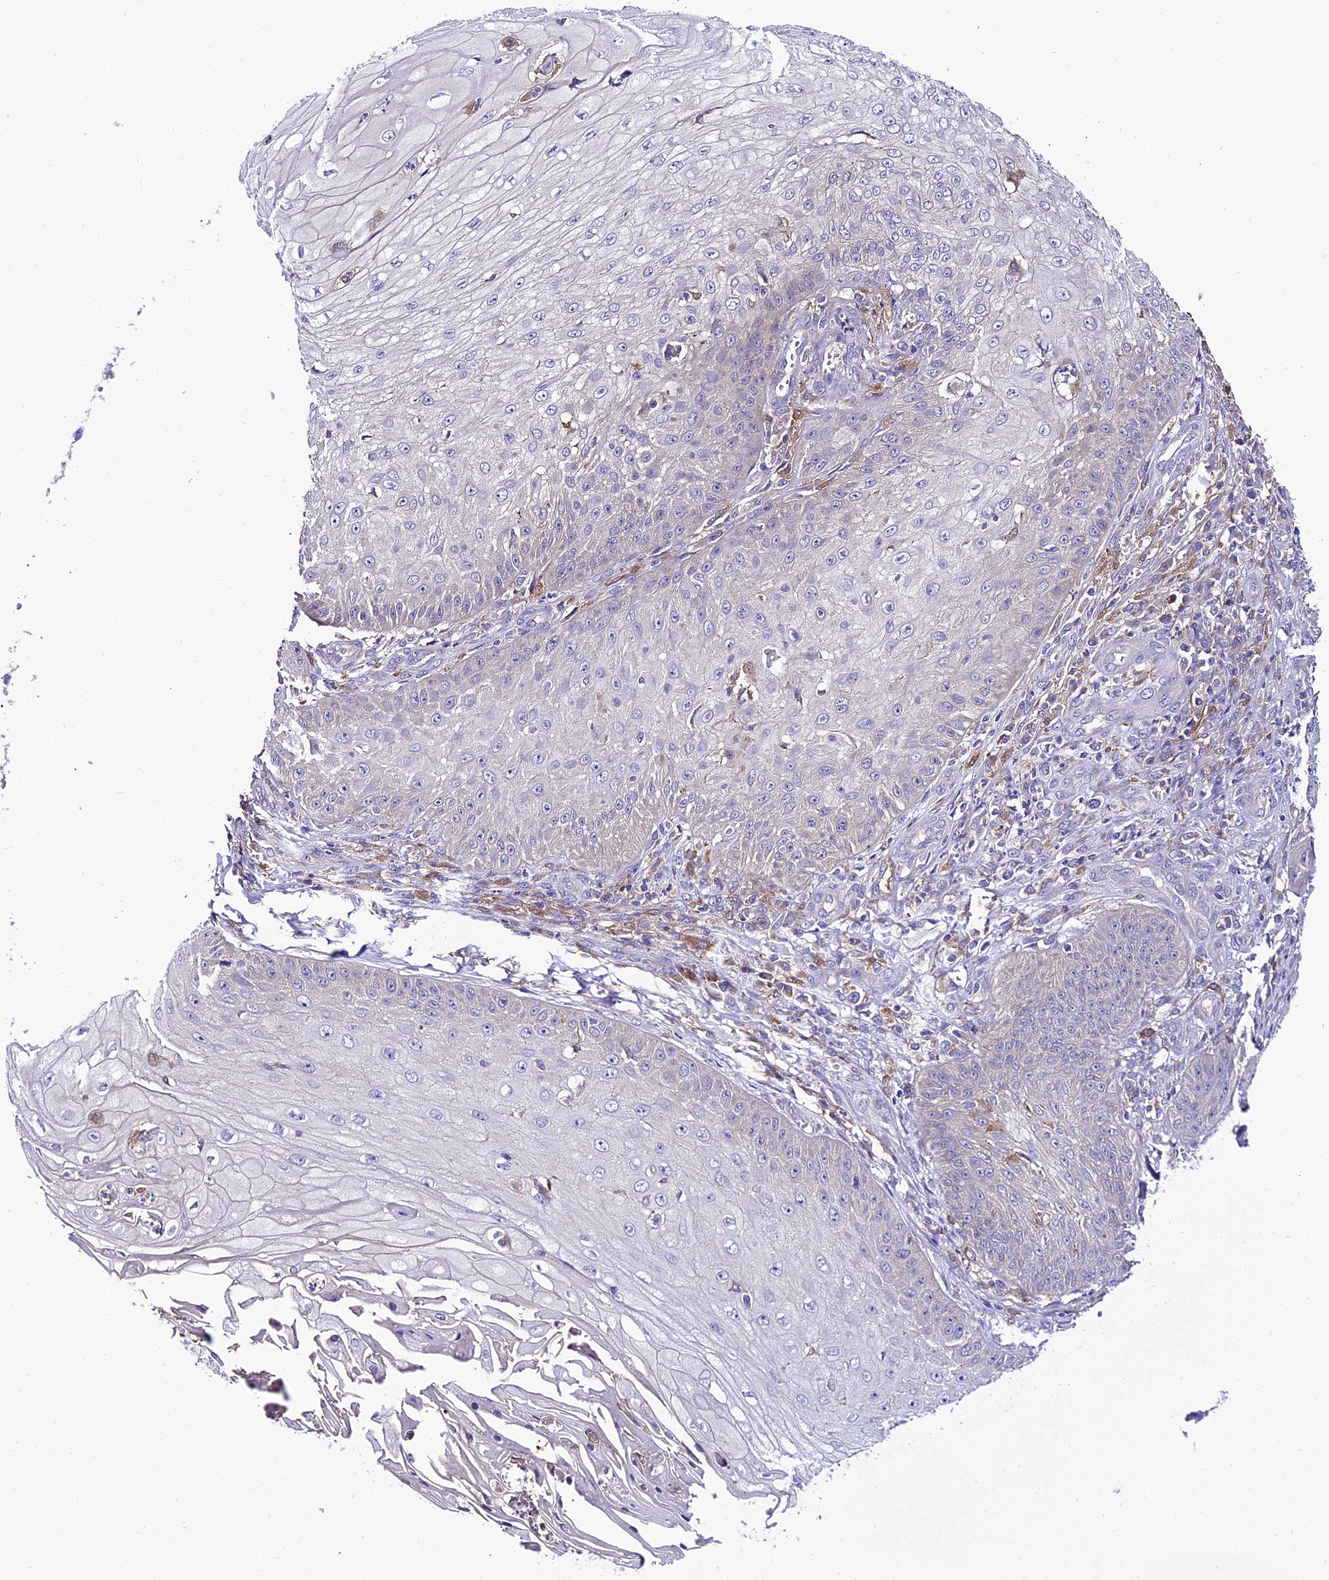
{"staining": {"intensity": "negative", "quantity": "none", "location": "none"}, "tissue": "skin cancer", "cell_type": "Tumor cells", "image_type": "cancer", "snomed": [{"axis": "morphology", "description": "Squamous cell carcinoma, NOS"}, {"axis": "topography", "description": "Skin"}], "caption": "This is an immunohistochemistry (IHC) photomicrograph of skin squamous cell carcinoma. There is no expression in tumor cells.", "gene": "C2orf69", "patient": {"sex": "male", "age": 70}}